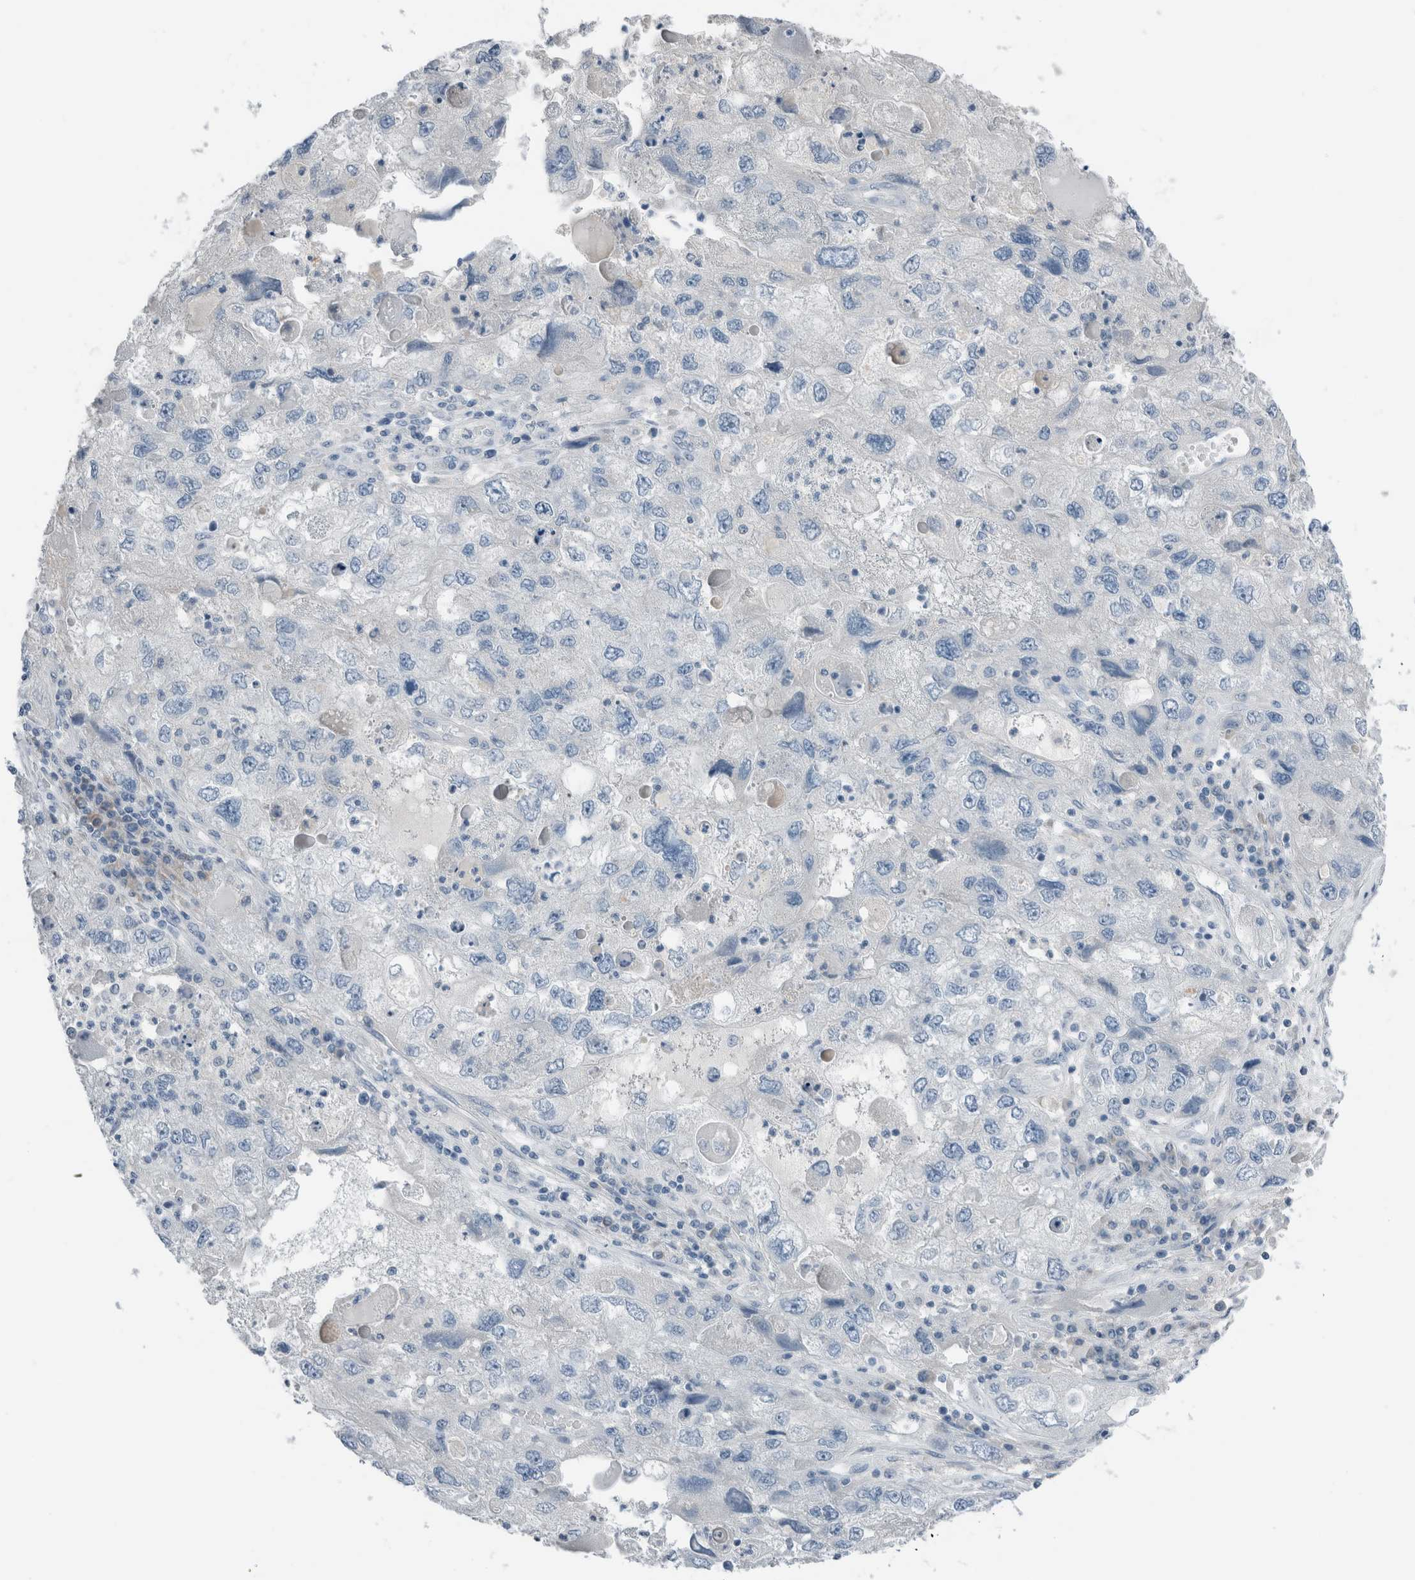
{"staining": {"intensity": "negative", "quantity": "none", "location": "none"}, "tissue": "endometrial cancer", "cell_type": "Tumor cells", "image_type": "cancer", "snomed": [{"axis": "morphology", "description": "Adenocarcinoma, NOS"}, {"axis": "topography", "description": "Endometrium"}], "caption": "There is no significant staining in tumor cells of endometrial cancer.", "gene": "DUOX1", "patient": {"sex": "female", "age": 49}}